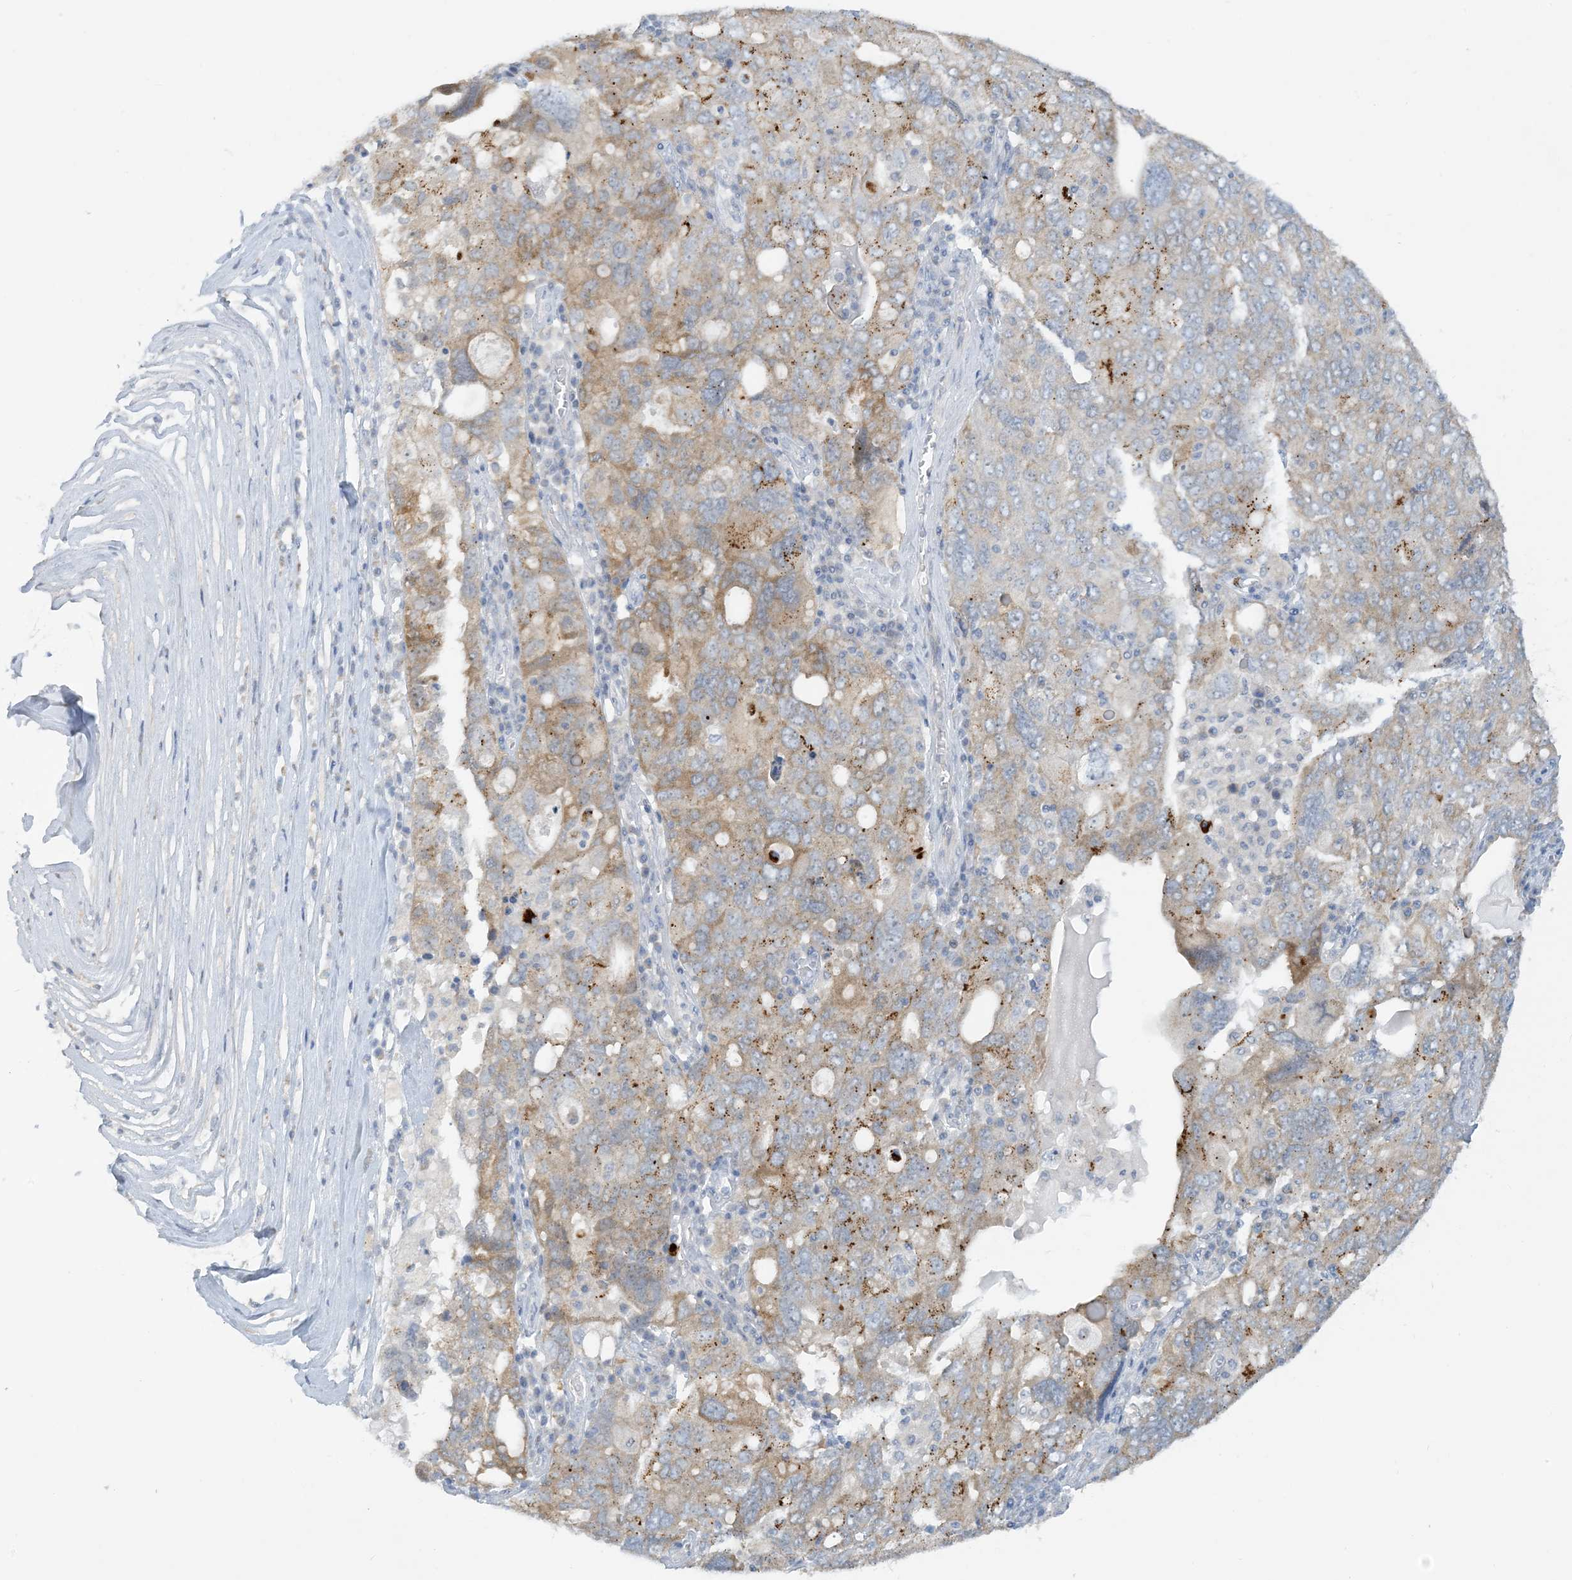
{"staining": {"intensity": "moderate", "quantity": "25%-75%", "location": "cytoplasmic/membranous"}, "tissue": "ovarian cancer", "cell_type": "Tumor cells", "image_type": "cancer", "snomed": [{"axis": "morphology", "description": "Carcinoma, endometroid"}, {"axis": "topography", "description": "Ovary"}], "caption": "Protein expression analysis of ovarian cancer shows moderate cytoplasmic/membranous expression in approximately 25%-75% of tumor cells.", "gene": "MRPS18A", "patient": {"sex": "female", "age": 62}}